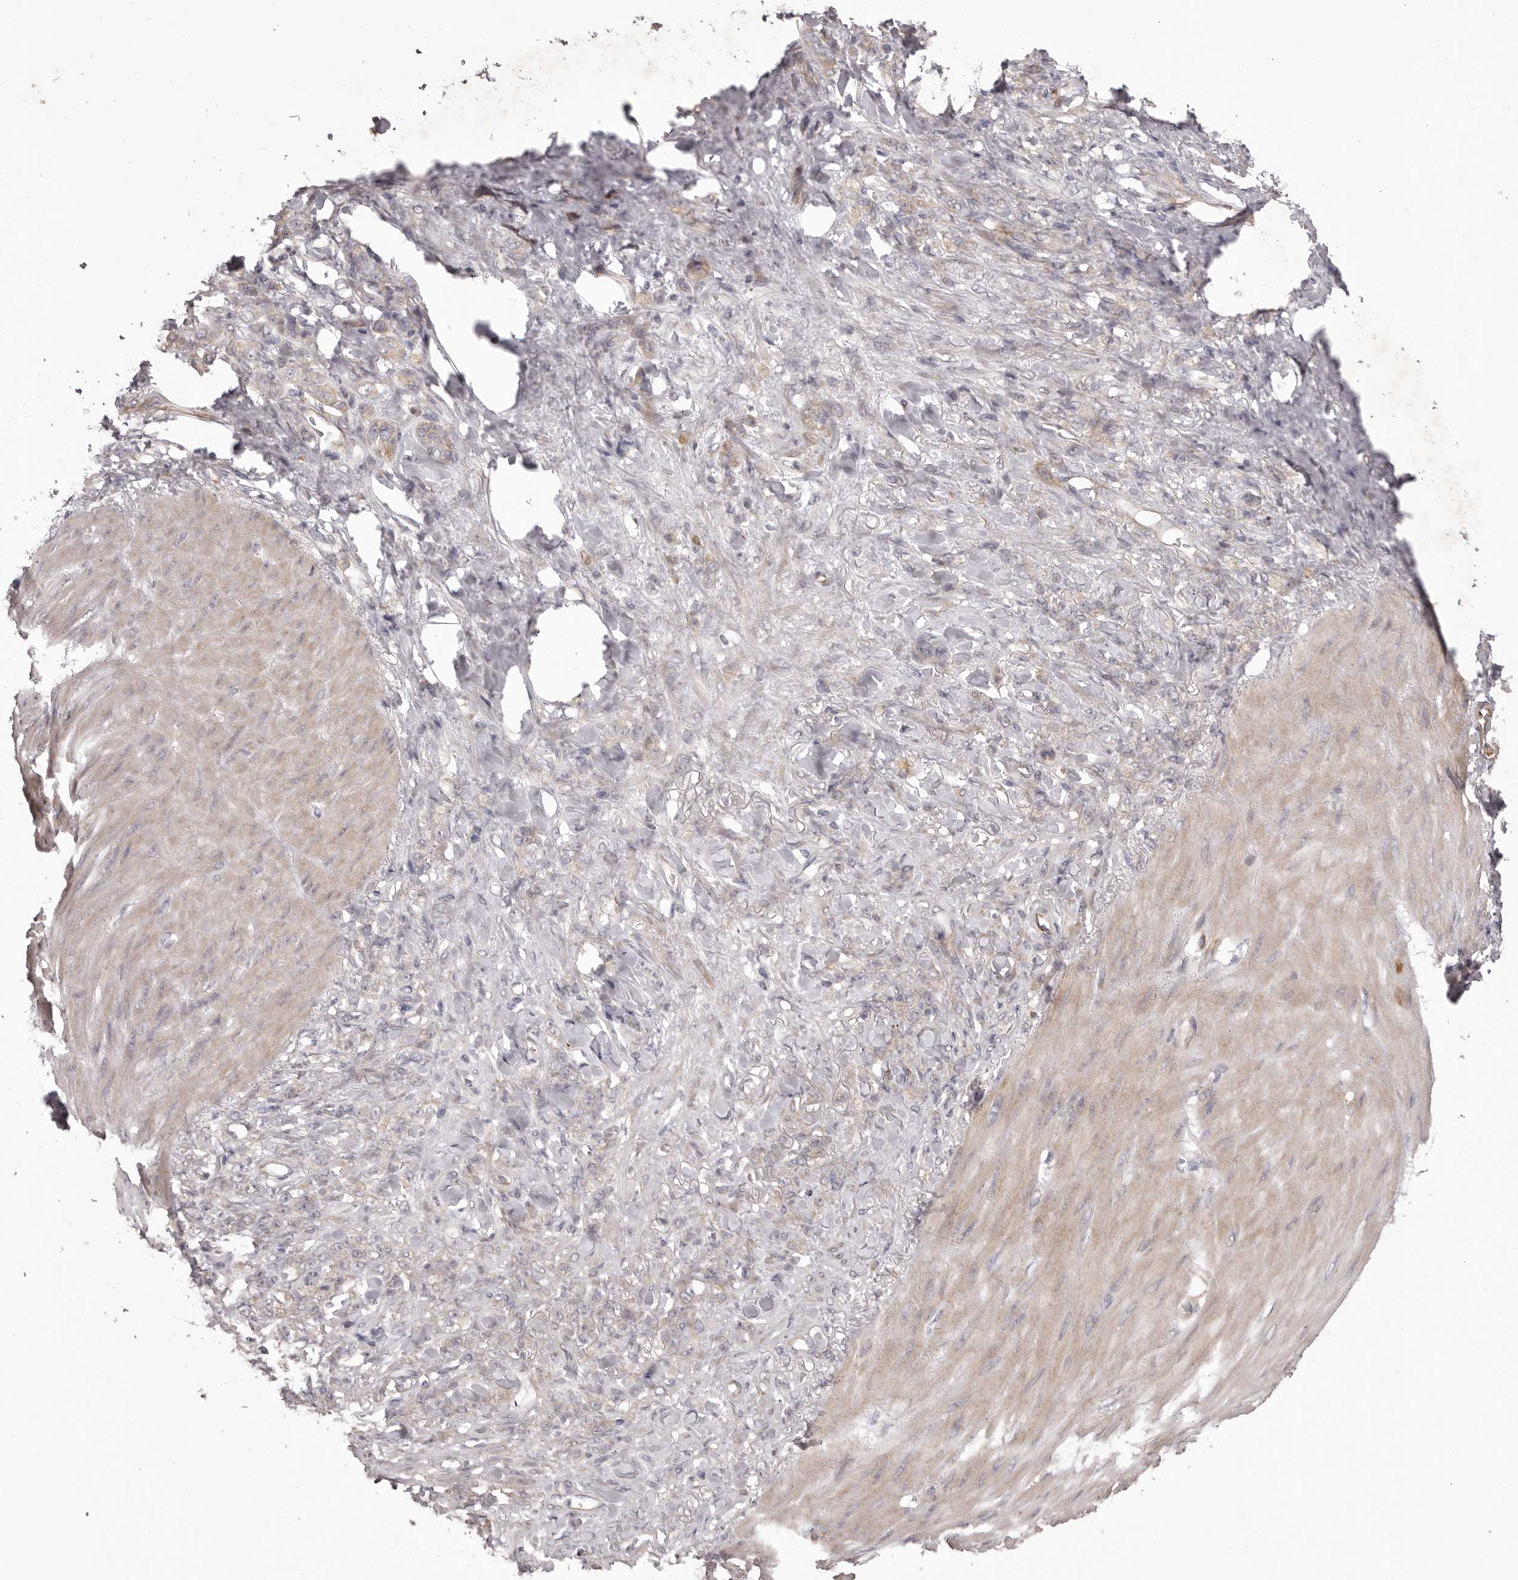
{"staining": {"intensity": "negative", "quantity": "none", "location": "none"}, "tissue": "stomach cancer", "cell_type": "Tumor cells", "image_type": "cancer", "snomed": [{"axis": "morphology", "description": "Normal tissue, NOS"}, {"axis": "morphology", "description": "Adenocarcinoma, NOS"}, {"axis": "topography", "description": "Stomach"}], "caption": "IHC of human stomach cancer reveals no staining in tumor cells.", "gene": "PNRC1", "patient": {"sex": "male", "age": 82}}